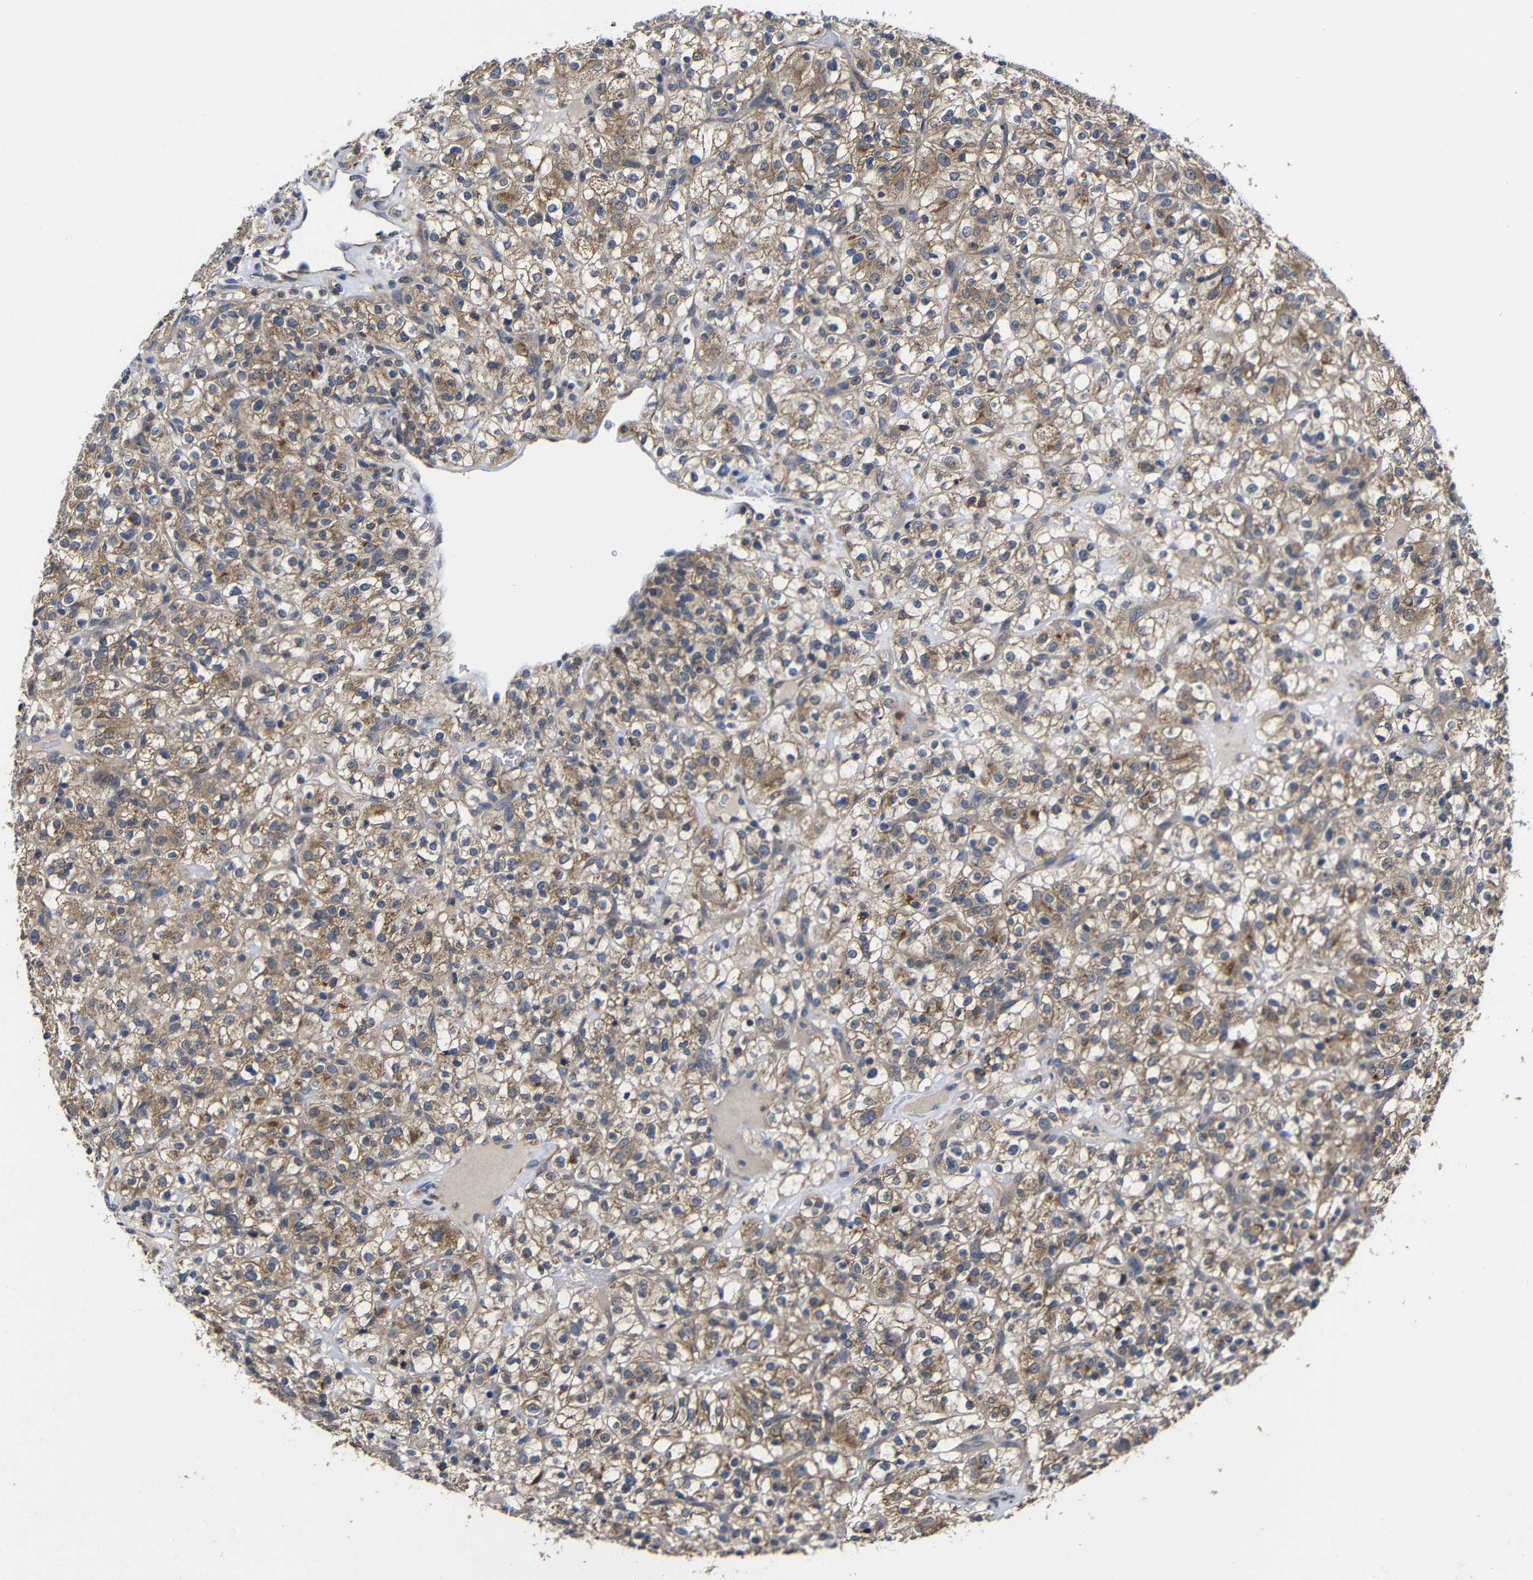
{"staining": {"intensity": "moderate", "quantity": ">75%", "location": "cytoplasmic/membranous"}, "tissue": "renal cancer", "cell_type": "Tumor cells", "image_type": "cancer", "snomed": [{"axis": "morphology", "description": "Normal tissue, NOS"}, {"axis": "morphology", "description": "Adenocarcinoma, NOS"}, {"axis": "topography", "description": "Kidney"}], "caption": "There is medium levels of moderate cytoplasmic/membranous expression in tumor cells of adenocarcinoma (renal), as demonstrated by immunohistochemical staining (brown color).", "gene": "LPAR5", "patient": {"sex": "female", "age": 72}}